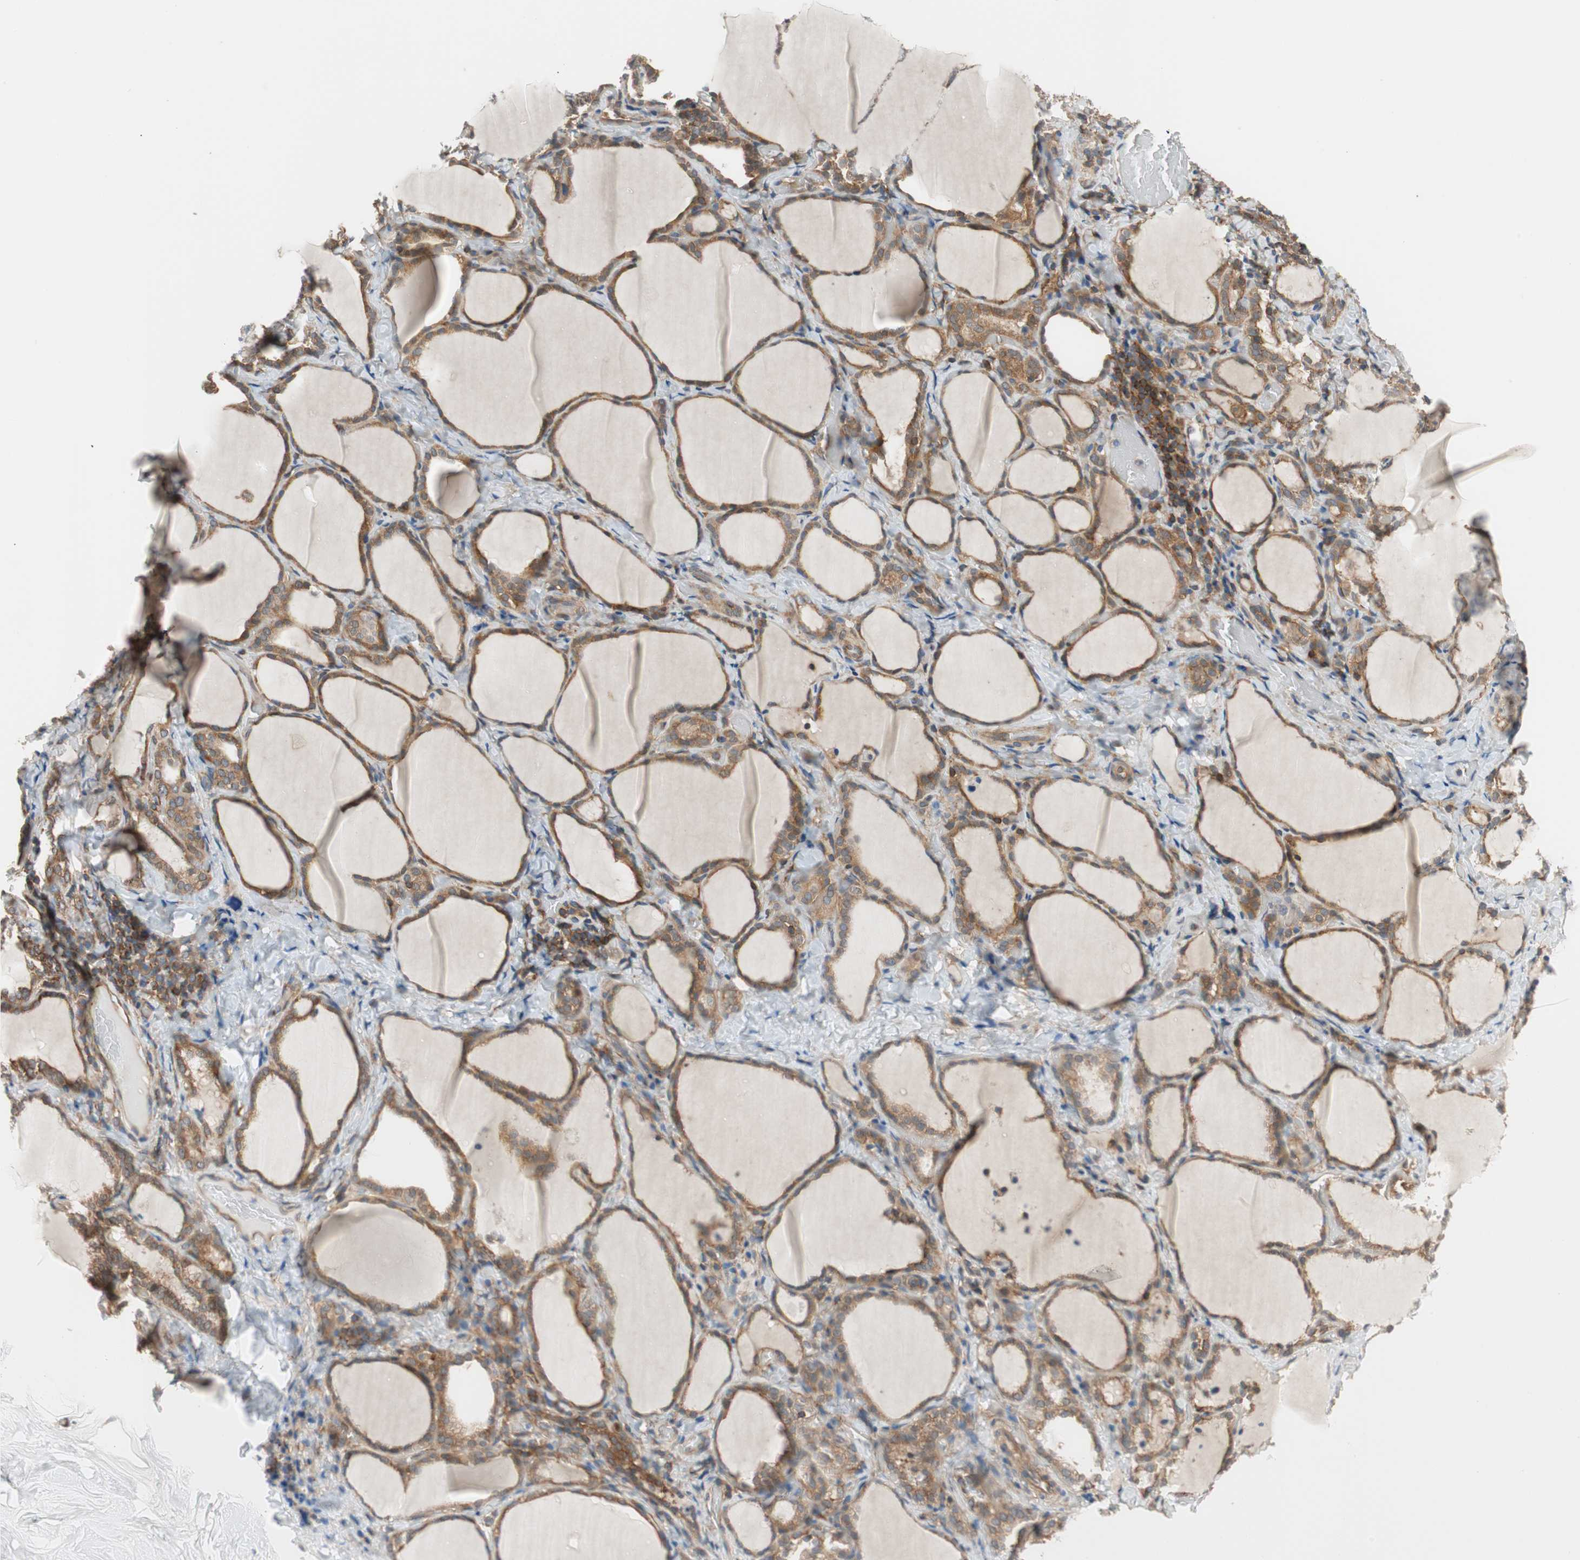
{"staining": {"intensity": "strong", "quantity": ">75%", "location": "cytoplasmic/membranous"}, "tissue": "thyroid gland", "cell_type": "Glandular cells", "image_type": "normal", "snomed": [{"axis": "morphology", "description": "Normal tissue, NOS"}, {"axis": "morphology", "description": "Papillary adenocarcinoma, NOS"}, {"axis": "topography", "description": "Thyroid gland"}], "caption": "An IHC image of unremarkable tissue is shown. Protein staining in brown shows strong cytoplasmic/membranous positivity in thyroid gland within glandular cells.", "gene": "WASL", "patient": {"sex": "female", "age": 30}}